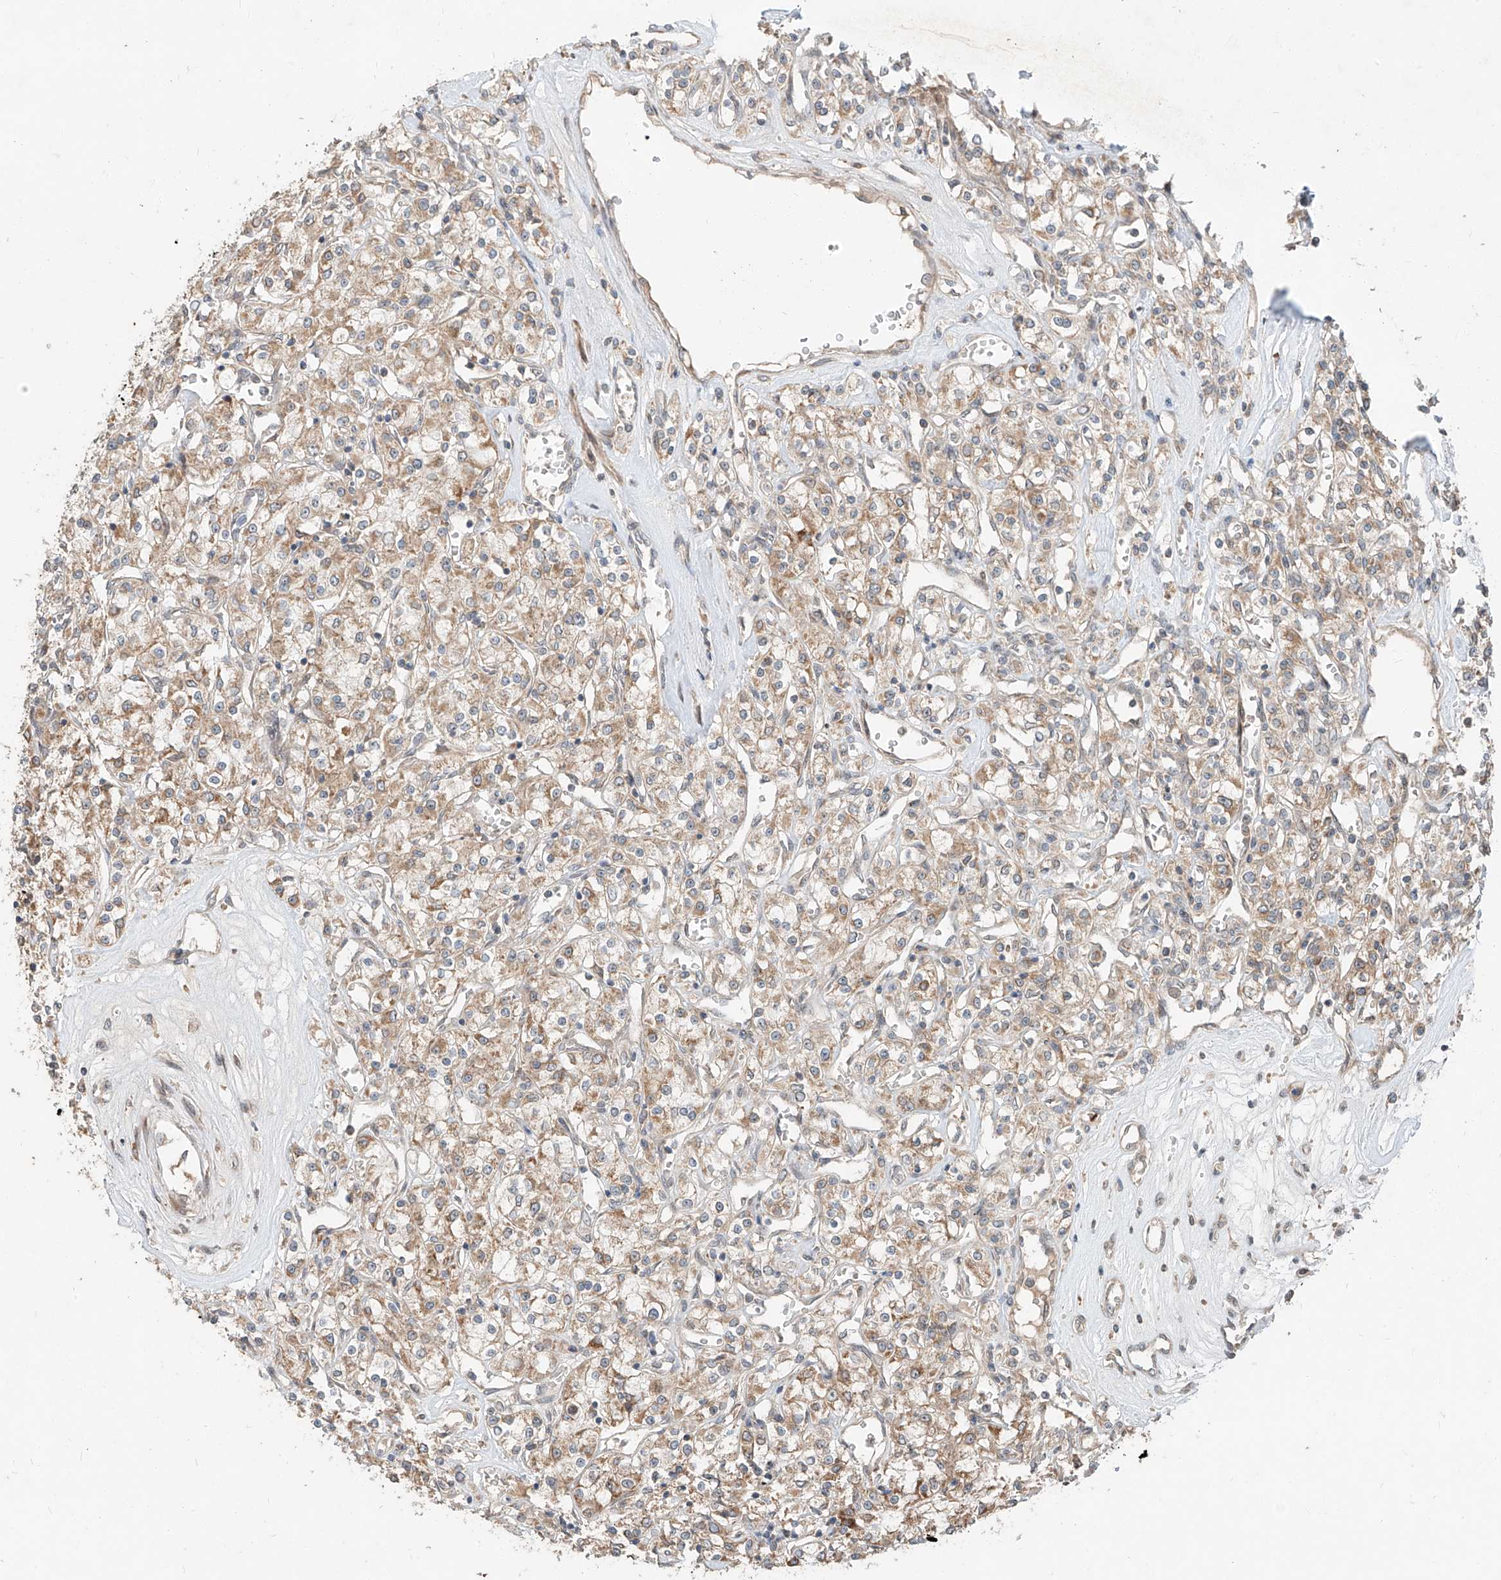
{"staining": {"intensity": "moderate", "quantity": ">75%", "location": "cytoplasmic/membranous"}, "tissue": "renal cancer", "cell_type": "Tumor cells", "image_type": "cancer", "snomed": [{"axis": "morphology", "description": "Adenocarcinoma, NOS"}, {"axis": "topography", "description": "Kidney"}], "caption": "IHC staining of renal adenocarcinoma, which reveals medium levels of moderate cytoplasmic/membranous positivity in about >75% of tumor cells indicating moderate cytoplasmic/membranous protein expression. The staining was performed using DAB (3,3'-diaminobenzidine) (brown) for protein detection and nuclei were counterstained in hematoxylin (blue).", "gene": "STX19", "patient": {"sex": "female", "age": 59}}